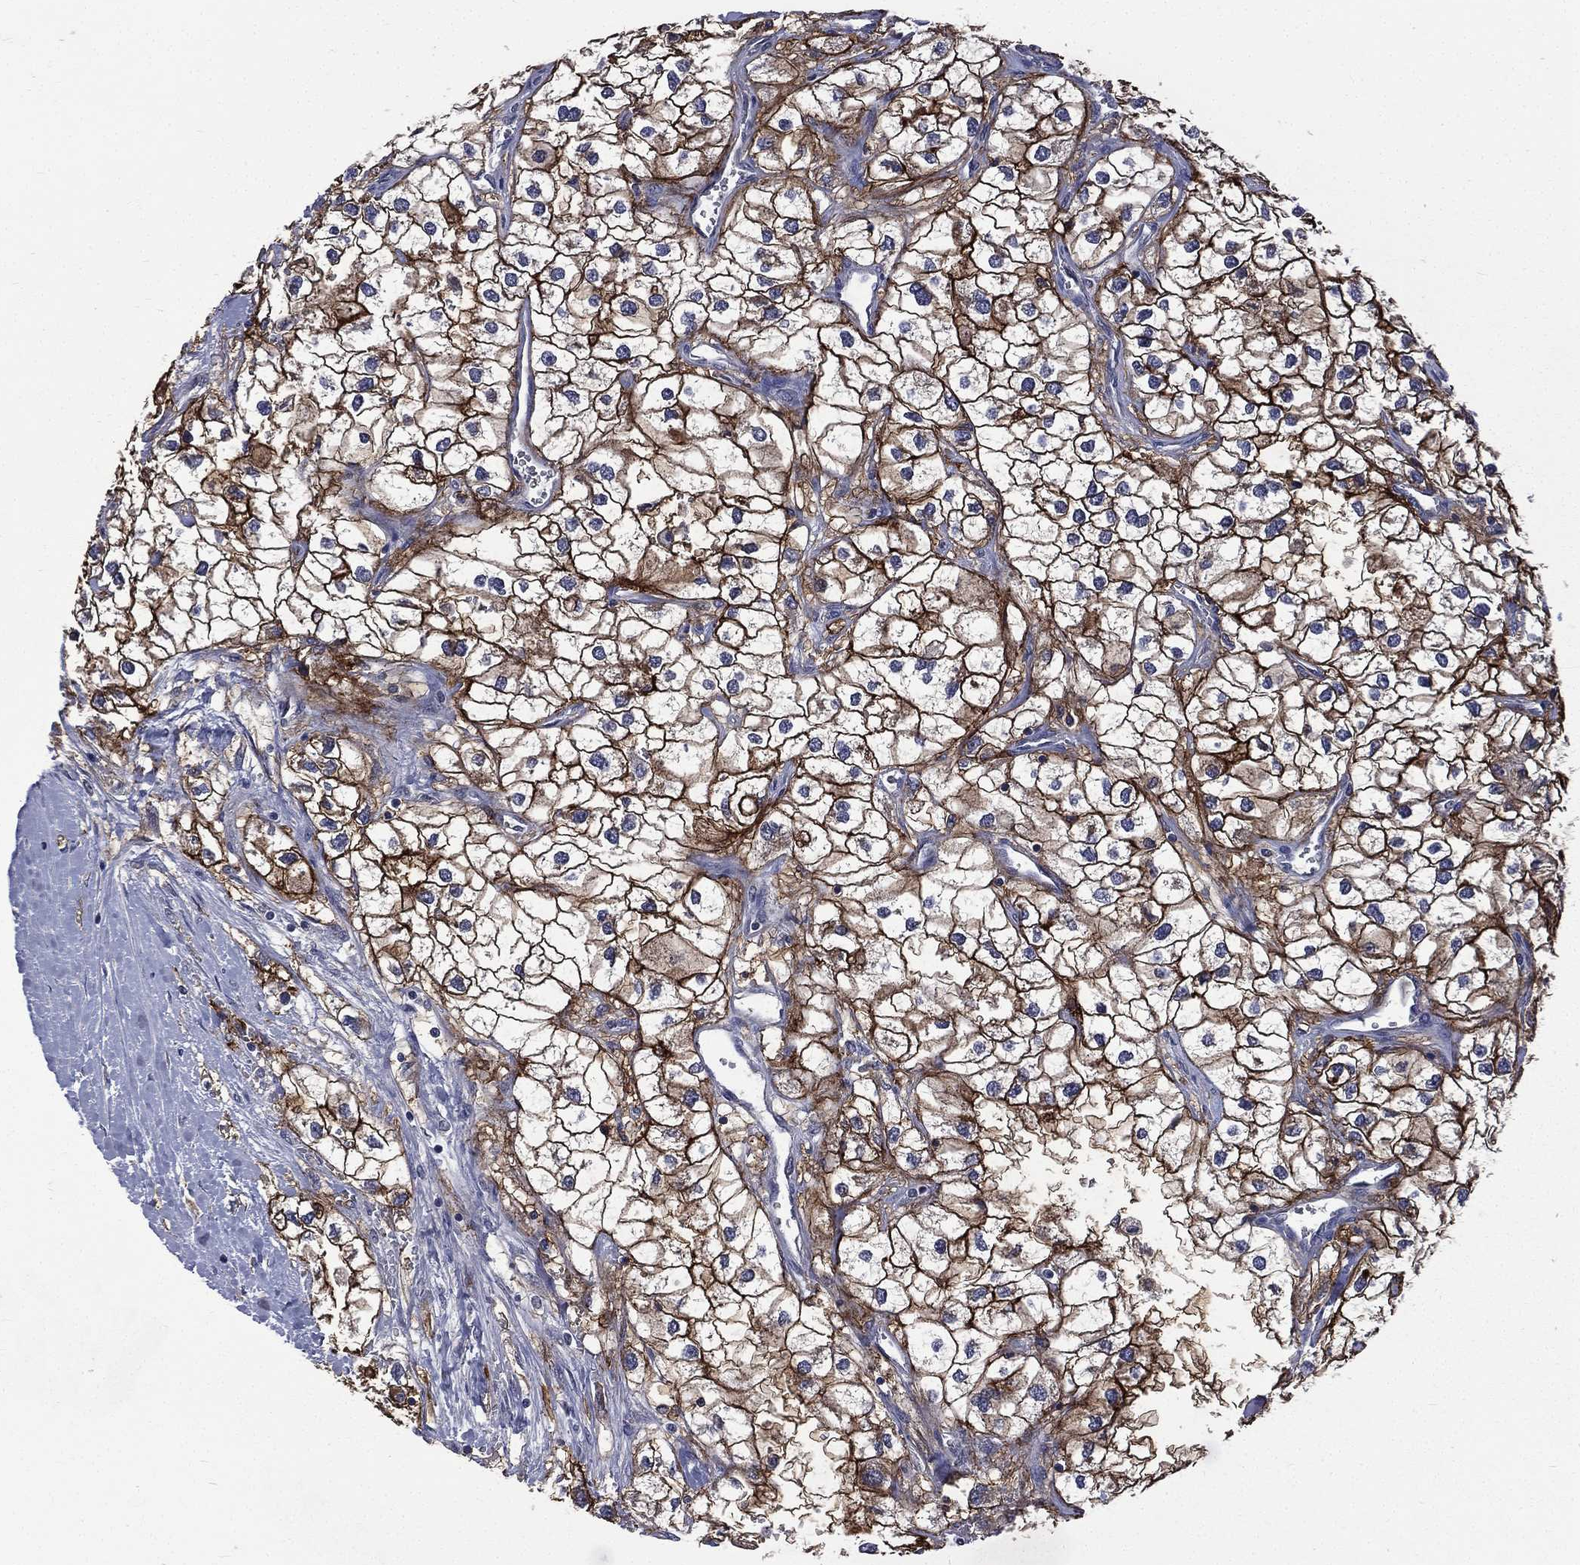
{"staining": {"intensity": "strong", "quantity": ">75%", "location": "cytoplasmic/membranous"}, "tissue": "renal cancer", "cell_type": "Tumor cells", "image_type": "cancer", "snomed": [{"axis": "morphology", "description": "Adenocarcinoma, NOS"}, {"axis": "topography", "description": "Kidney"}], "caption": "Strong cytoplasmic/membranous positivity is seen in approximately >75% of tumor cells in renal cancer. The protein is stained brown, and the nuclei are stained in blue (DAB IHC with brightfield microscopy, high magnification).", "gene": "CA12", "patient": {"sex": "male", "age": 59}}